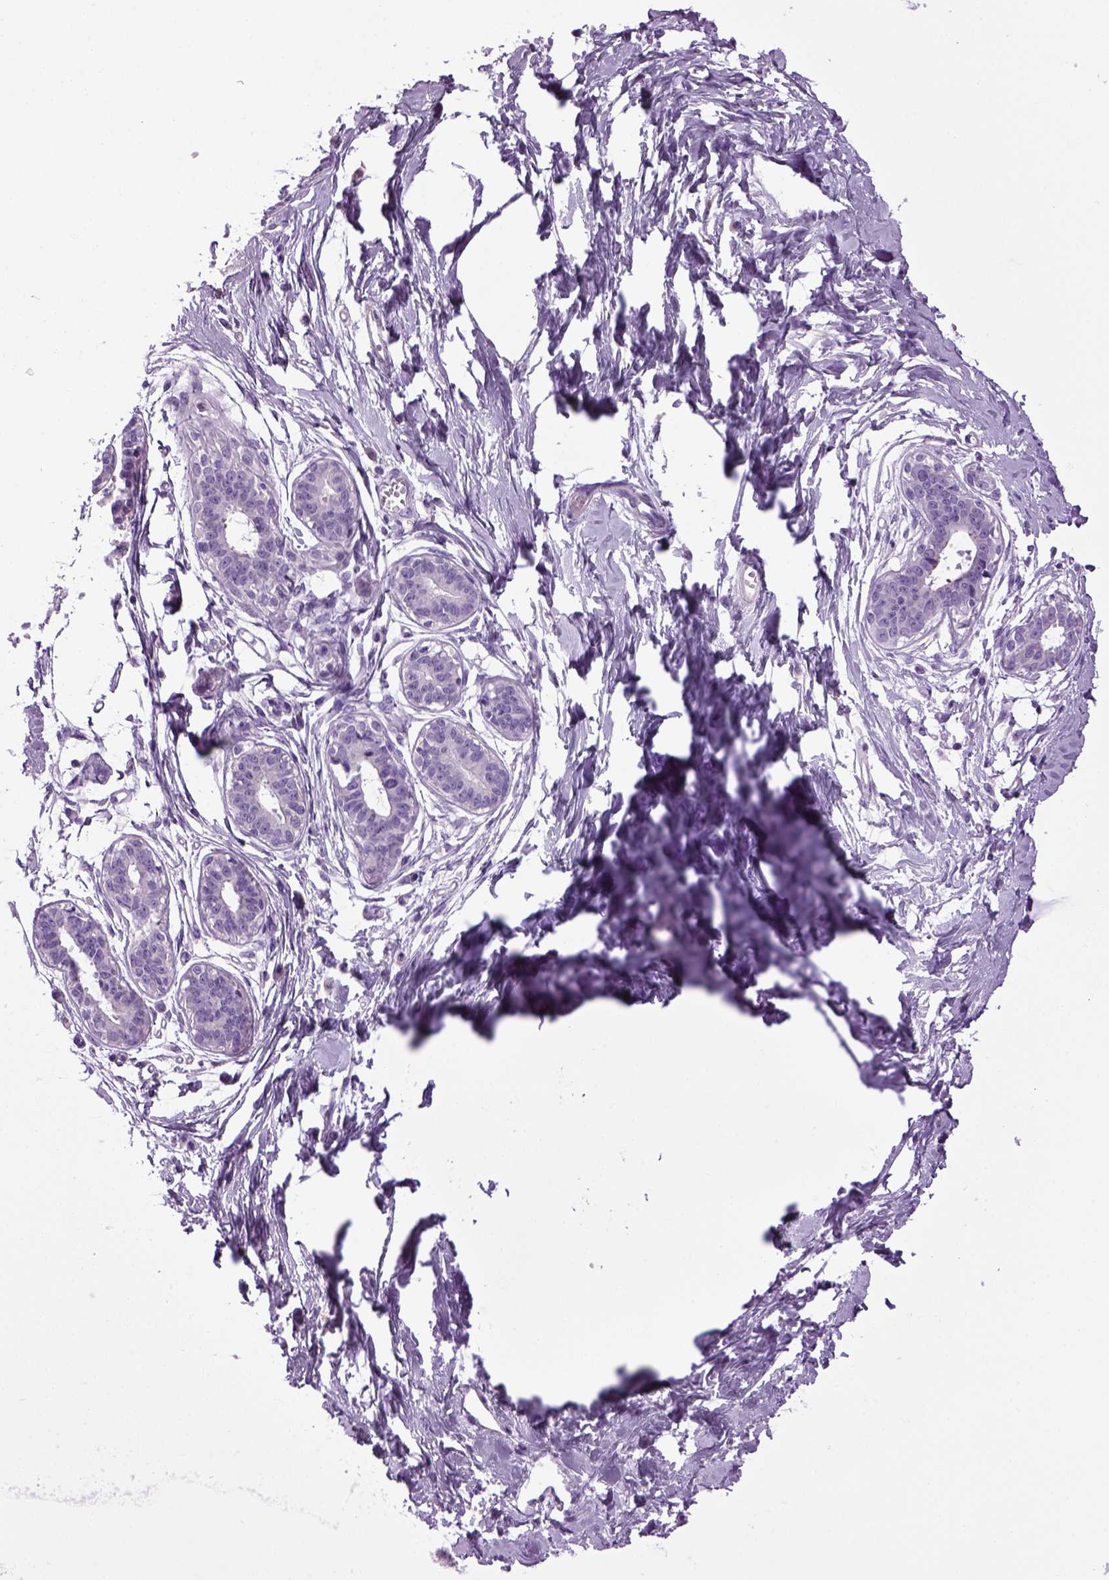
{"staining": {"intensity": "negative", "quantity": "none", "location": "none"}, "tissue": "breast", "cell_type": "Adipocytes", "image_type": "normal", "snomed": [{"axis": "morphology", "description": "Normal tissue, NOS"}, {"axis": "topography", "description": "Breast"}], "caption": "Human breast stained for a protein using immunohistochemistry (IHC) demonstrates no expression in adipocytes.", "gene": "HMCN2", "patient": {"sex": "female", "age": 45}}